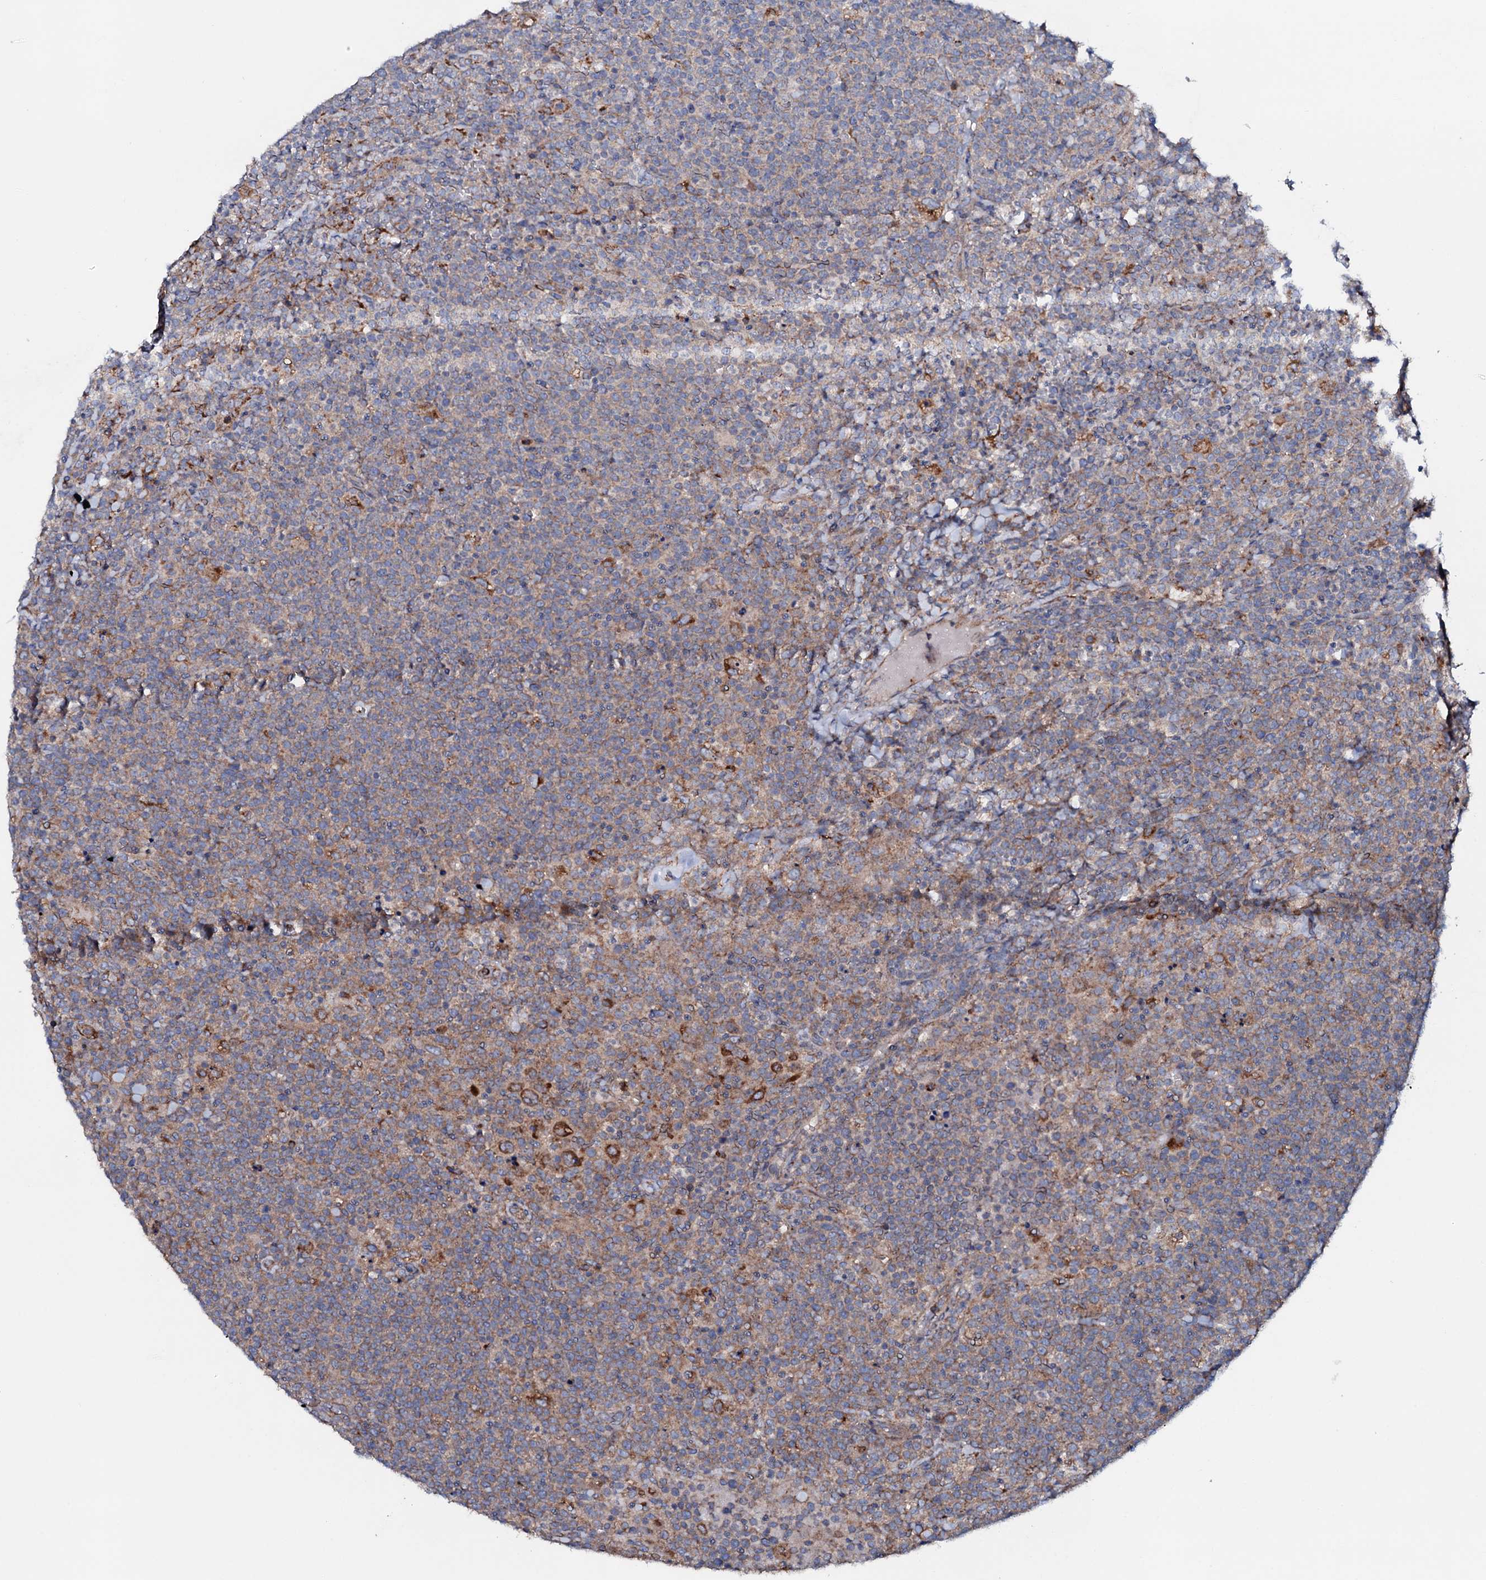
{"staining": {"intensity": "weak", "quantity": "25%-75%", "location": "cytoplasmic/membranous"}, "tissue": "lymphoma", "cell_type": "Tumor cells", "image_type": "cancer", "snomed": [{"axis": "morphology", "description": "Malignant lymphoma, non-Hodgkin's type, High grade"}, {"axis": "topography", "description": "Lymph node"}], "caption": "IHC histopathology image of neoplastic tissue: human lymphoma stained using immunohistochemistry (IHC) reveals low levels of weak protein expression localized specifically in the cytoplasmic/membranous of tumor cells, appearing as a cytoplasmic/membranous brown color.", "gene": "P2RX4", "patient": {"sex": "male", "age": 61}}